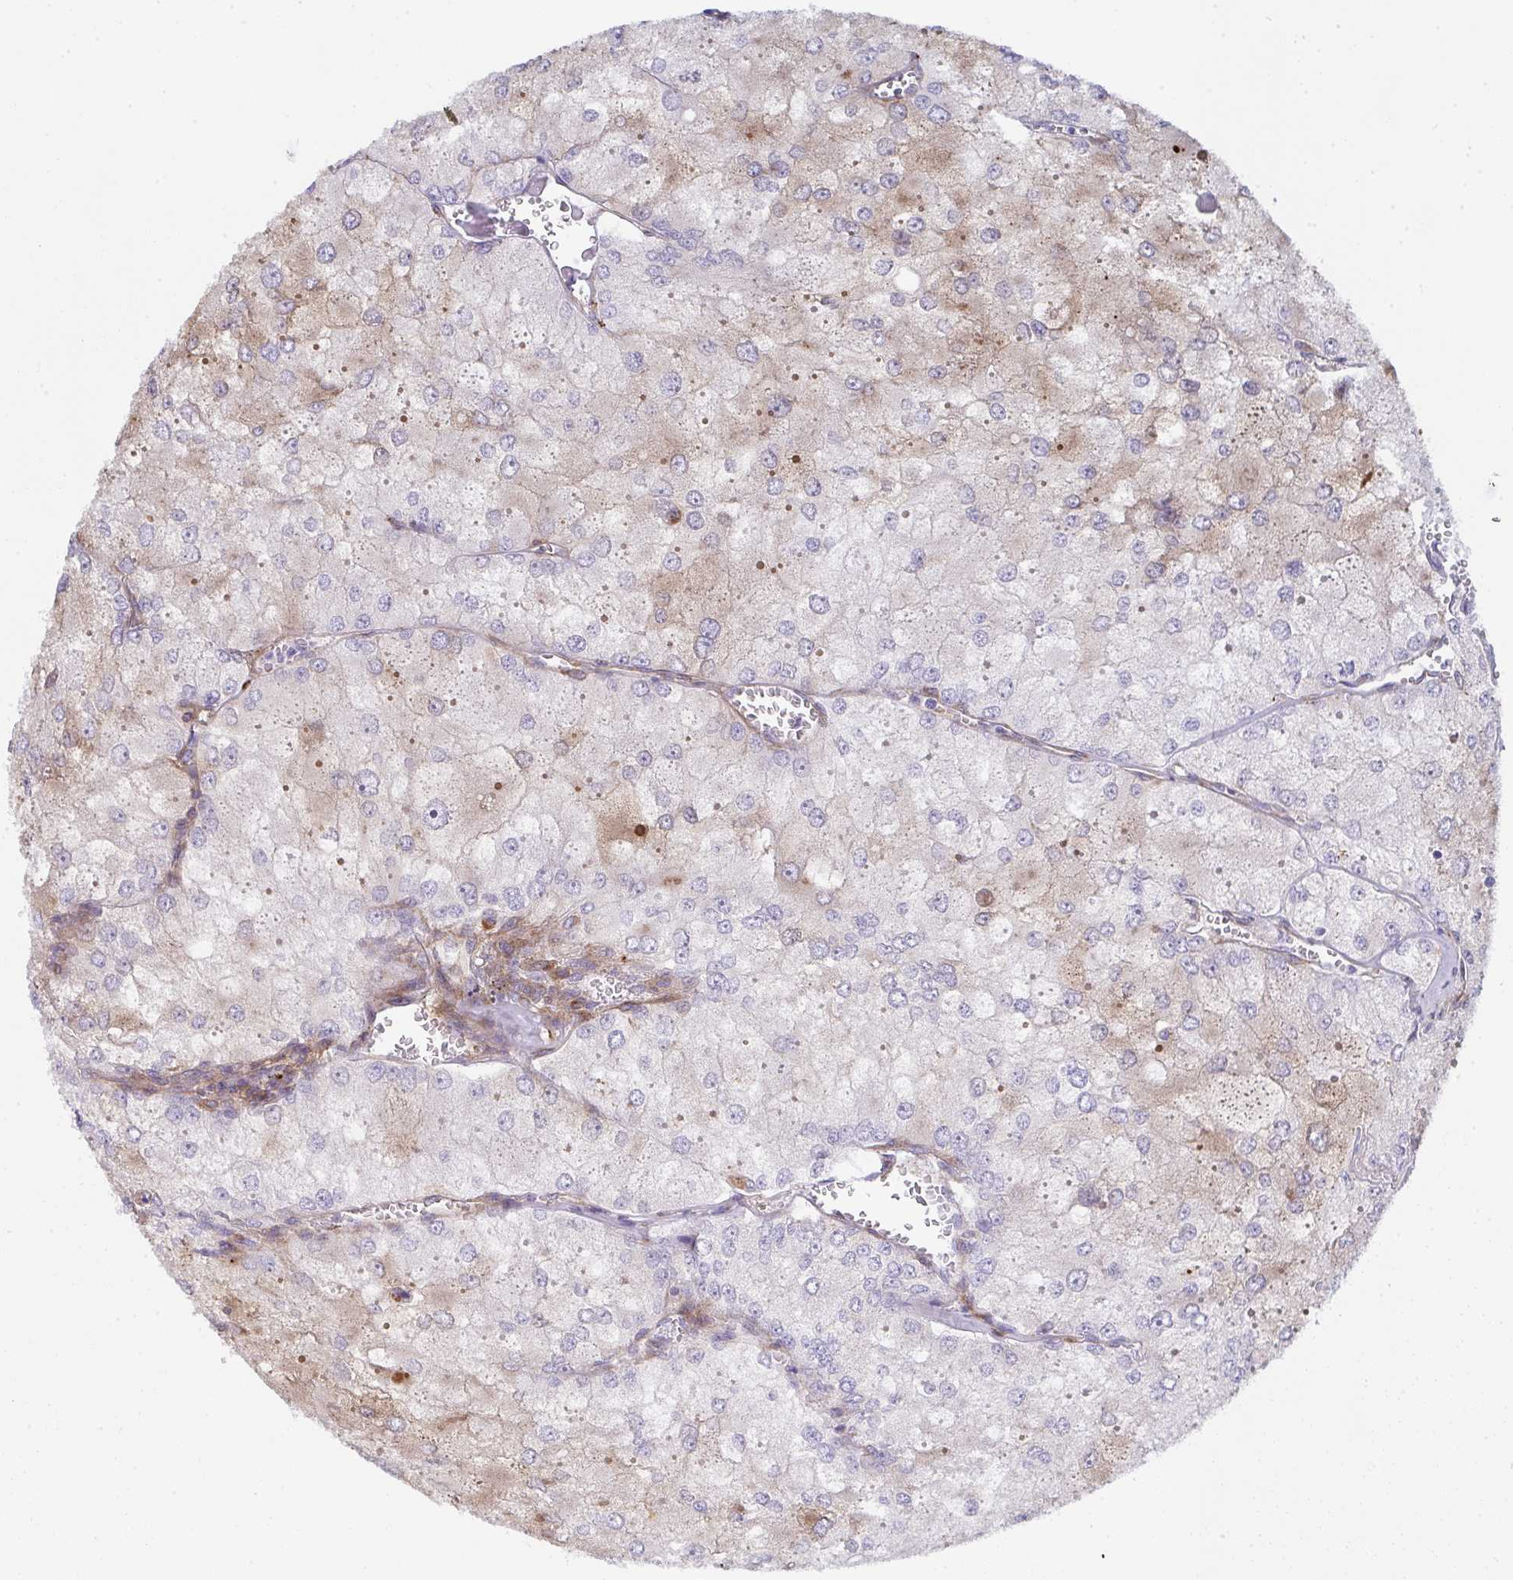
{"staining": {"intensity": "weak", "quantity": "<25%", "location": "cytoplasmic/membranous"}, "tissue": "renal cancer", "cell_type": "Tumor cells", "image_type": "cancer", "snomed": [{"axis": "morphology", "description": "Adenocarcinoma, NOS"}, {"axis": "topography", "description": "Kidney"}], "caption": "Adenocarcinoma (renal) stained for a protein using IHC shows no positivity tumor cells.", "gene": "GAB1", "patient": {"sex": "female", "age": 70}}